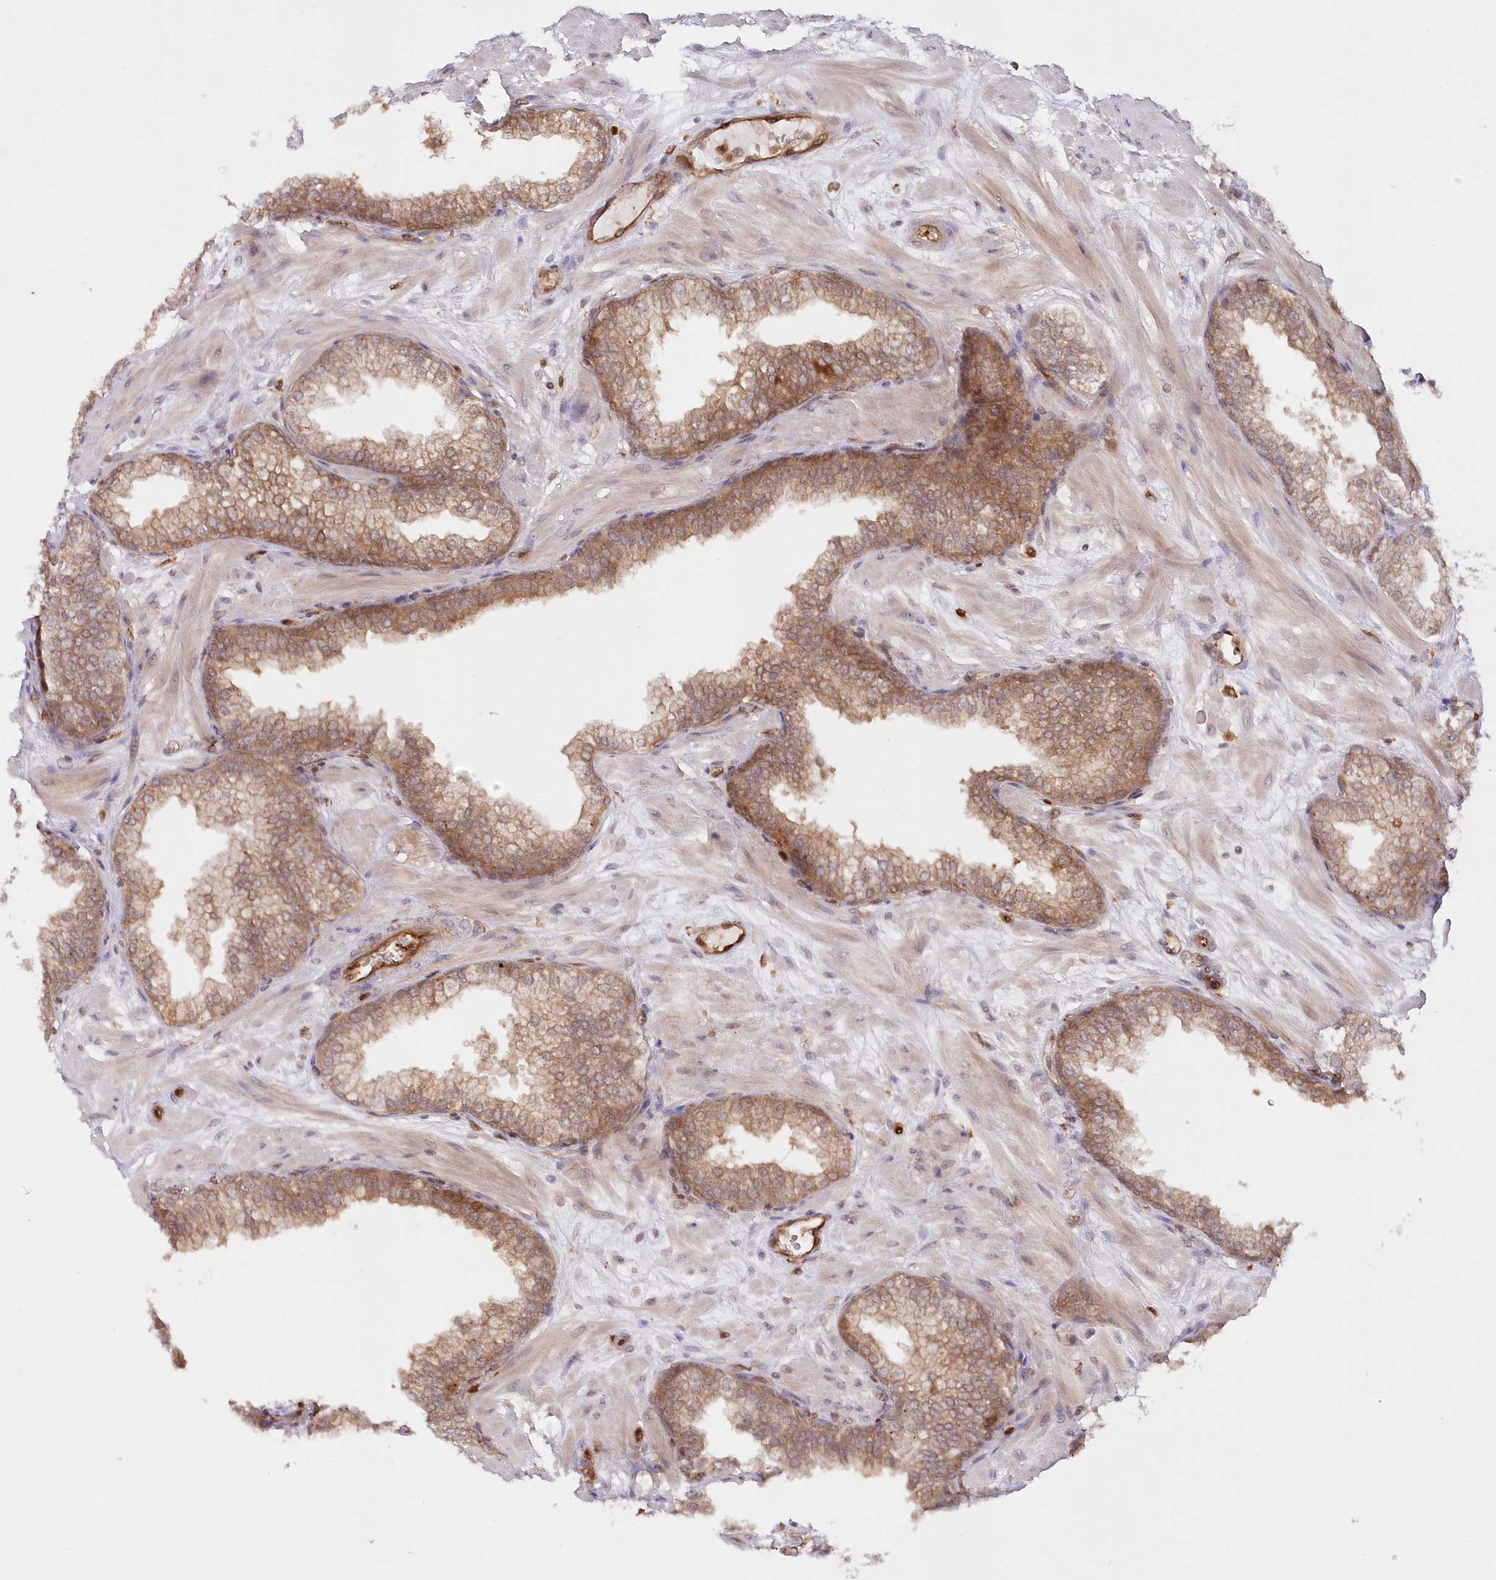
{"staining": {"intensity": "moderate", "quantity": ">75%", "location": "cytoplasmic/membranous"}, "tissue": "prostate", "cell_type": "Glandular cells", "image_type": "normal", "snomed": [{"axis": "morphology", "description": "Normal tissue, NOS"}, {"axis": "morphology", "description": "Urothelial carcinoma, Low grade"}, {"axis": "topography", "description": "Urinary bladder"}, {"axis": "topography", "description": "Prostate"}], "caption": "Moderate cytoplasmic/membranous protein expression is identified in about >75% of glandular cells in prostate. (Stains: DAB (3,3'-diaminobenzidine) in brown, nuclei in blue, Microscopy: brightfield microscopy at high magnification).", "gene": "GBE1", "patient": {"sex": "male", "age": 60}}